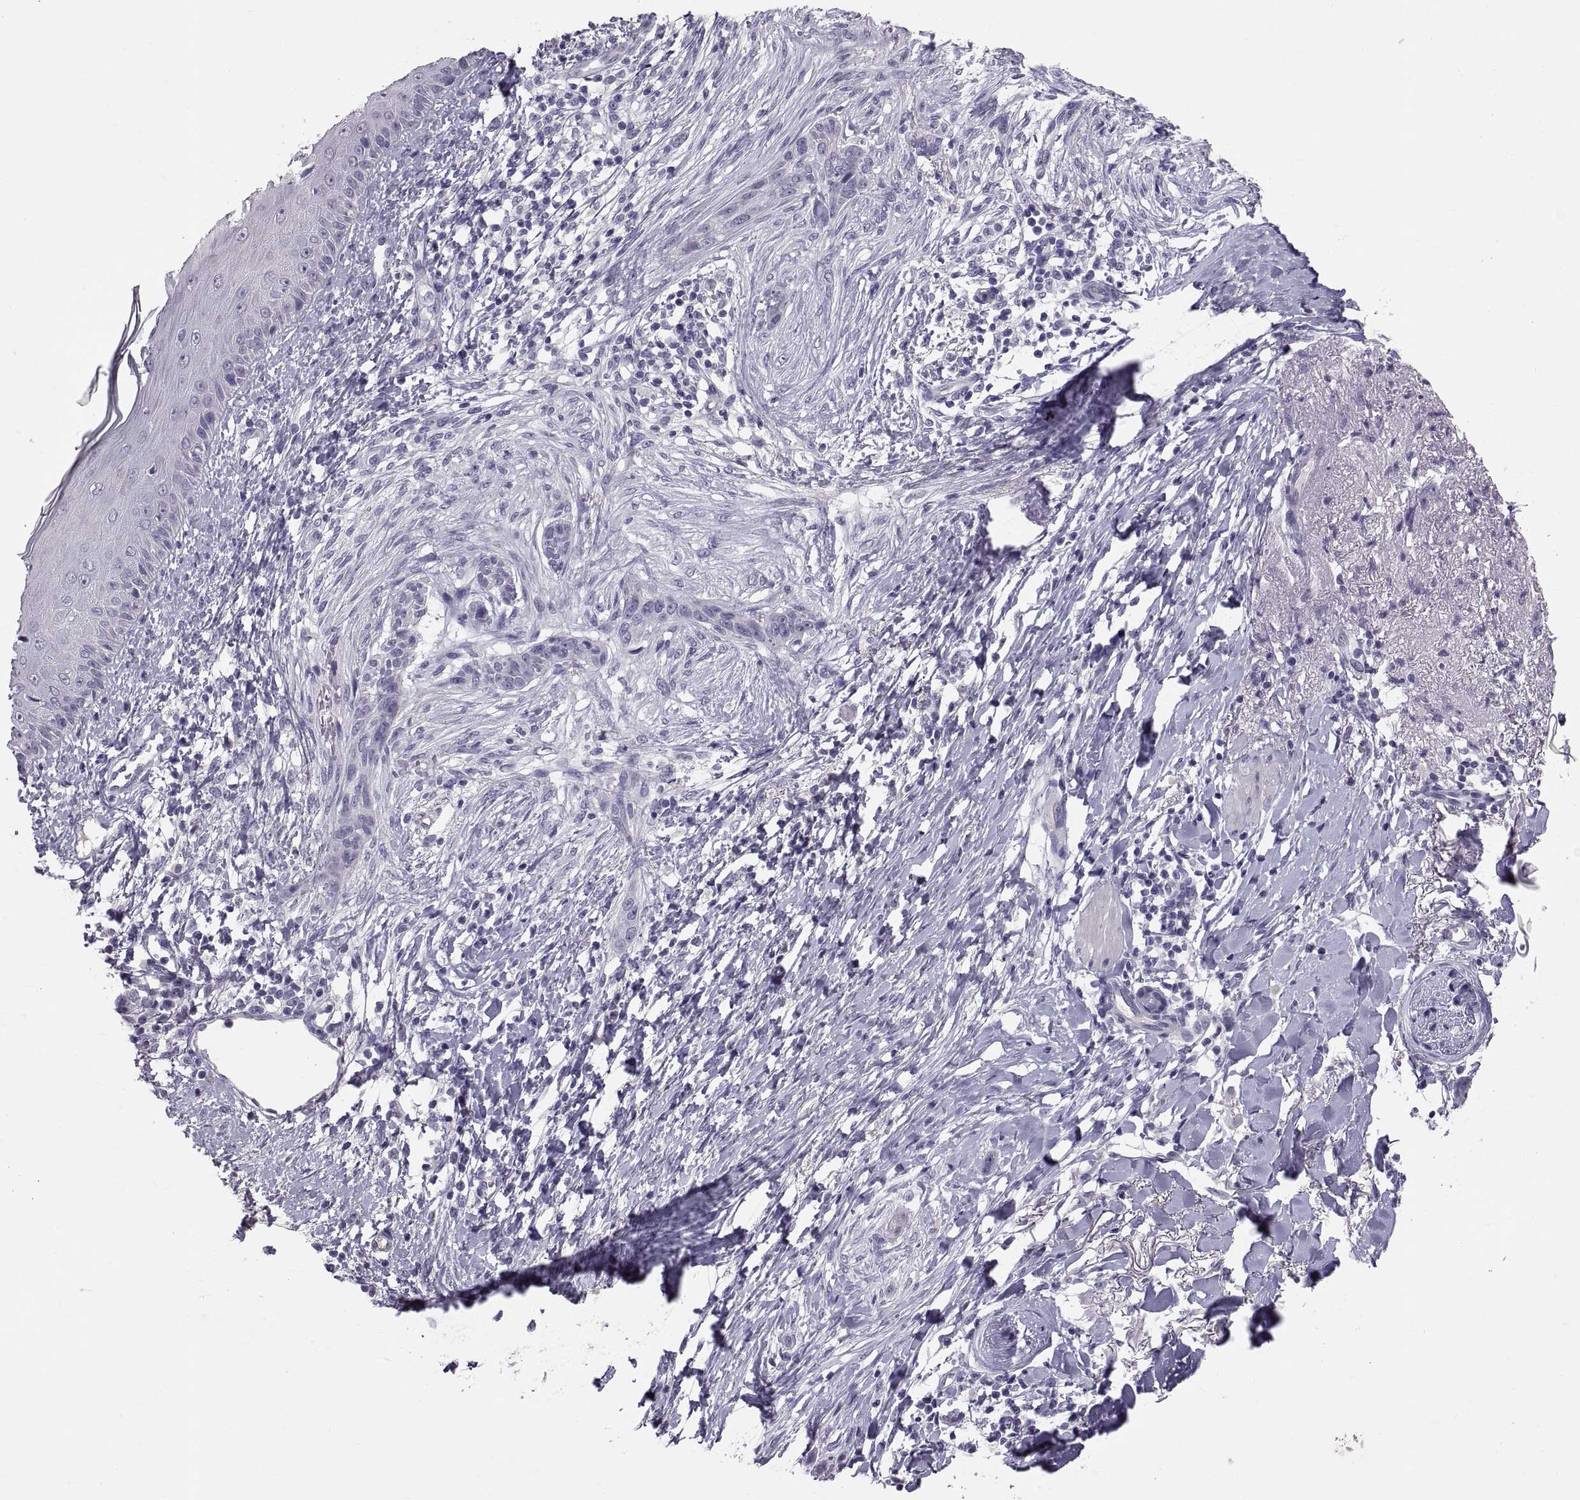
{"staining": {"intensity": "negative", "quantity": "none", "location": "none"}, "tissue": "skin cancer", "cell_type": "Tumor cells", "image_type": "cancer", "snomed": [{"axis": "morphology", "description": "Normal tissue, NOS"}, {"axis": "morphology", "description": "Basal cell carcinoma"}, {"axis": "topography", "description": "Skin"}], "caption": "Immunohistochemical staining of human skin basal cell carcinoma shows no significant expression in tumor cells. (DAB immunohistochemistry (IHC) visualized using brightfield microscopy, high magnification).", "gene": "PTN", "patient": {"sex": "male", "age": 84}}